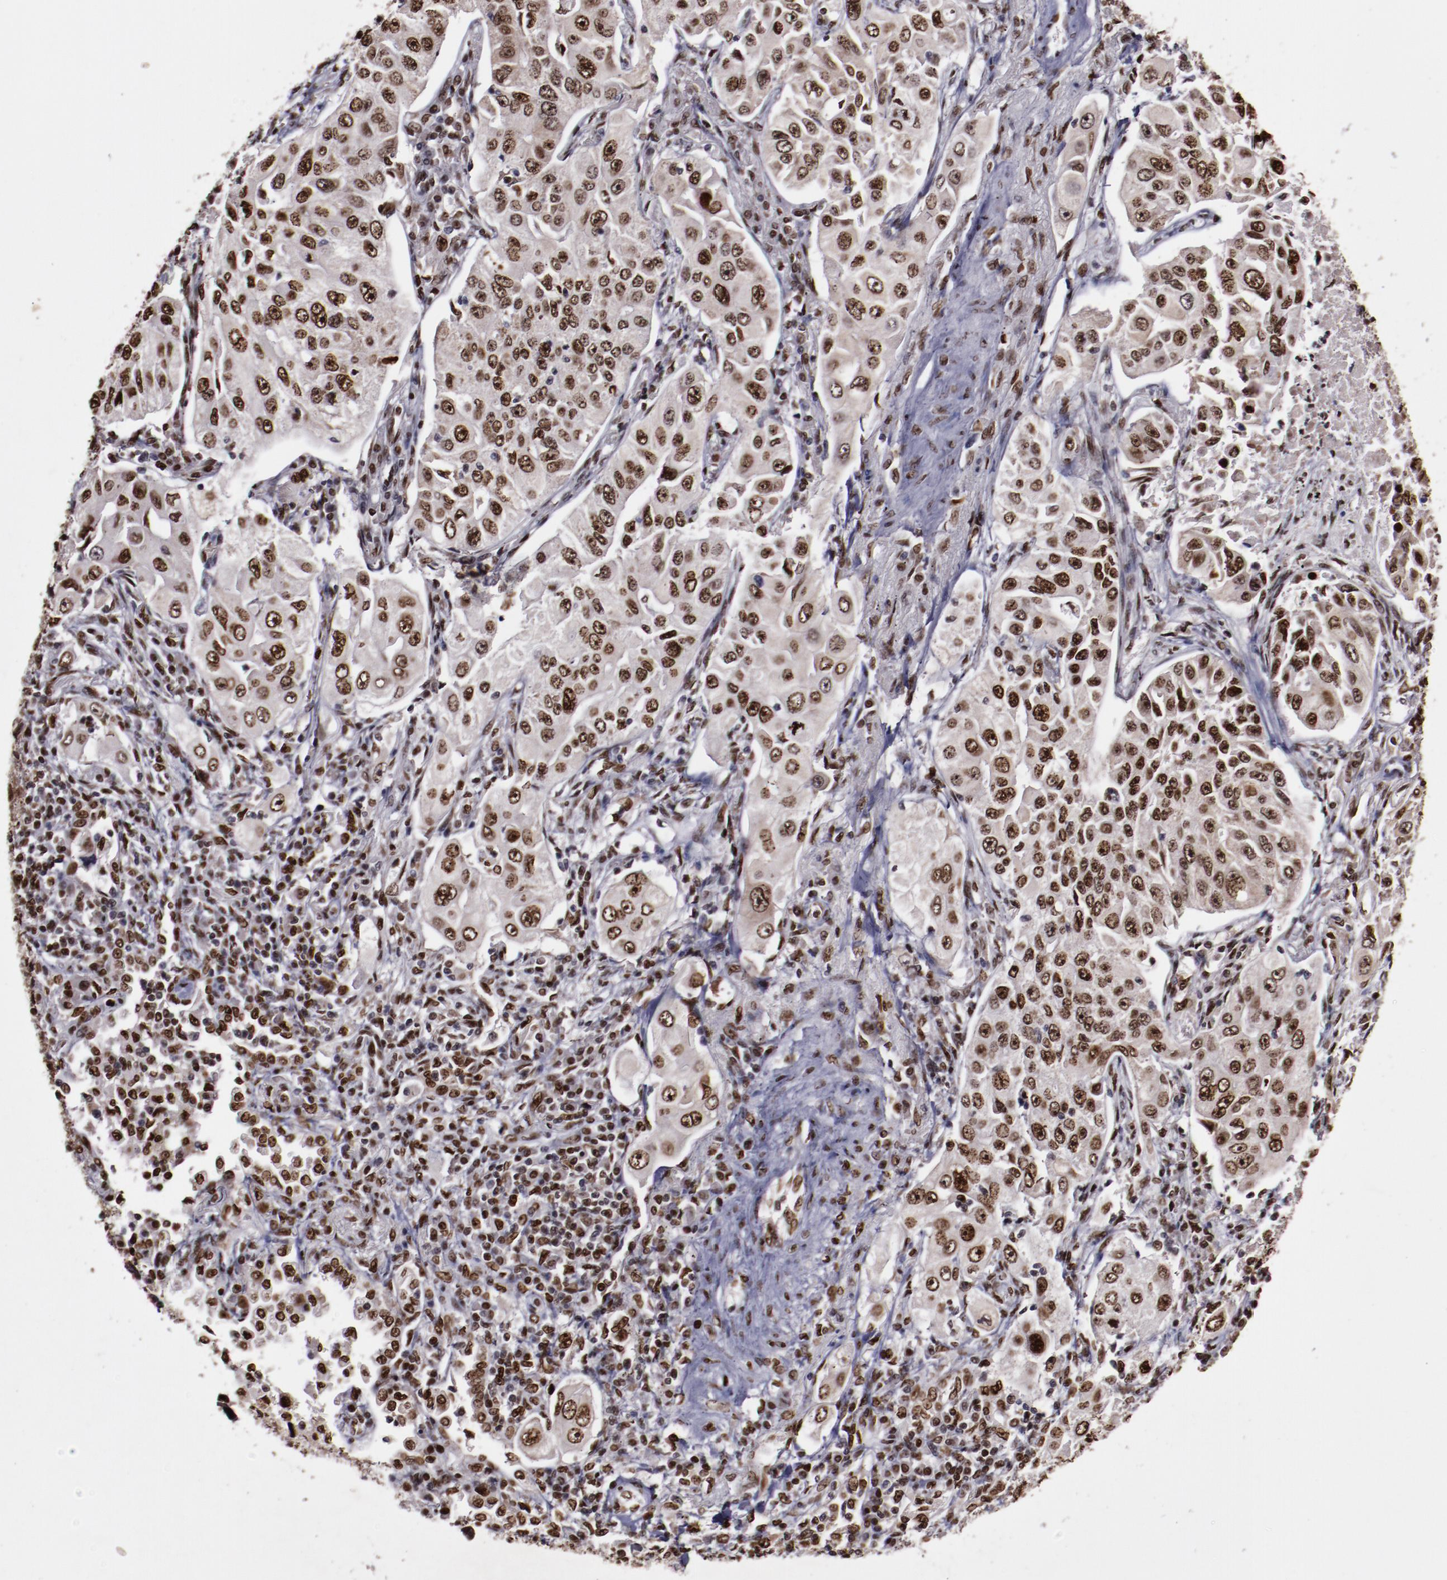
{"staining": {"intensity": "weak", "quantity": ">75%", "location": "nuclear"}, "tissue": "lung cancer", "cell_type": "Tumor cells", "image_type": "cancer", "snomed": [{"axis": "morphology", "description": "Adenocarcinoma, NOS"}, {"axis": "topography", "description": "Lung"}], "caption": "Brown immunohistochemical staining in human lung adenocarcinoma exhibits weak nuclear expression in about >75% of tumor cells.", "gene": "APEX1", "patient": {"sex": "male", "age": 84}}